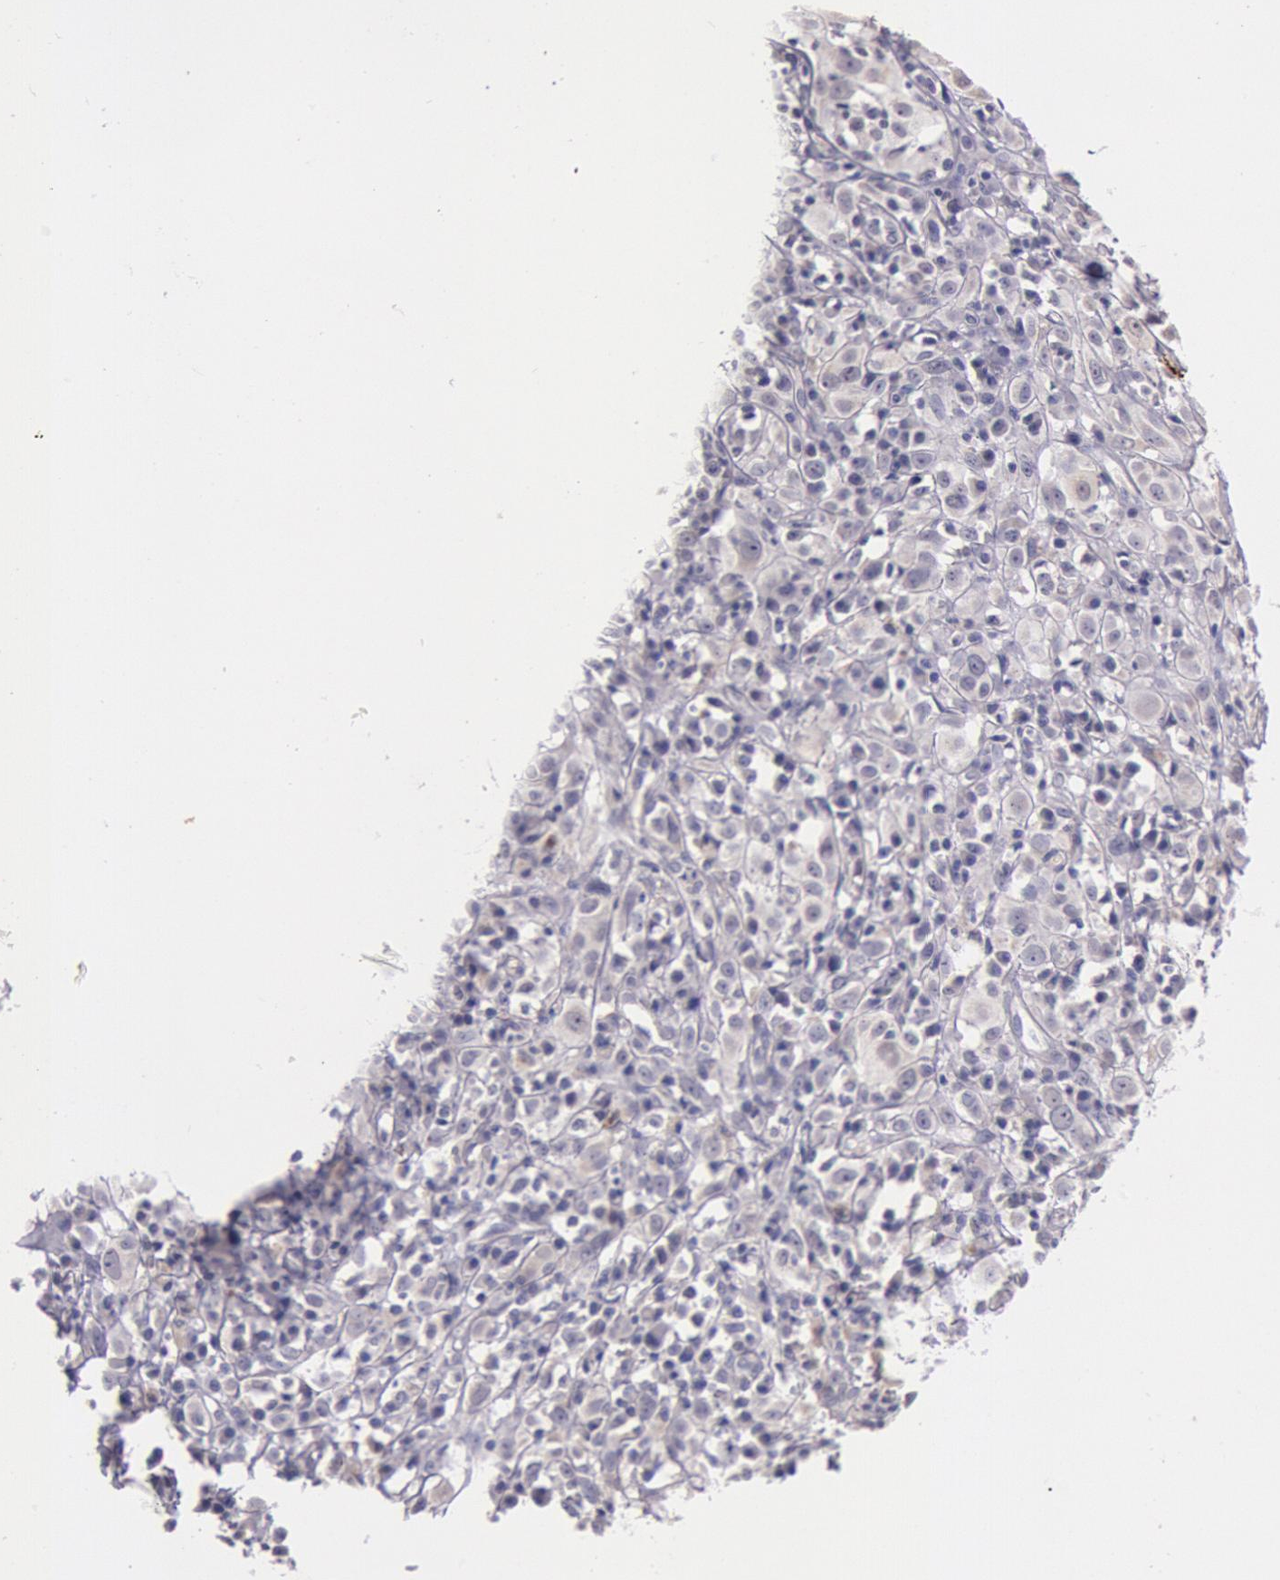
{"staining": {"intensity": "negative", "quantity": "none", "location": "none"}, "tissue": "melanoma", "cell_type": "Tumor cells", "image_type": "cancer", "snomed": [{"axis": "morphology", "description": "Malignant melanoma, NOS"}, {"axis": "topography", "description": "Skin"}], "caption": "The IHC photomicrograph has no significant positivity in tumor cells of malignant melanoma tissue. Brightfield microscopy of IHC stained with DAB (brown) and hematoxylin (blue), captured at high magnification.", "gene": "KDM6A", "patient": {"sex": "female", "age": 52}}